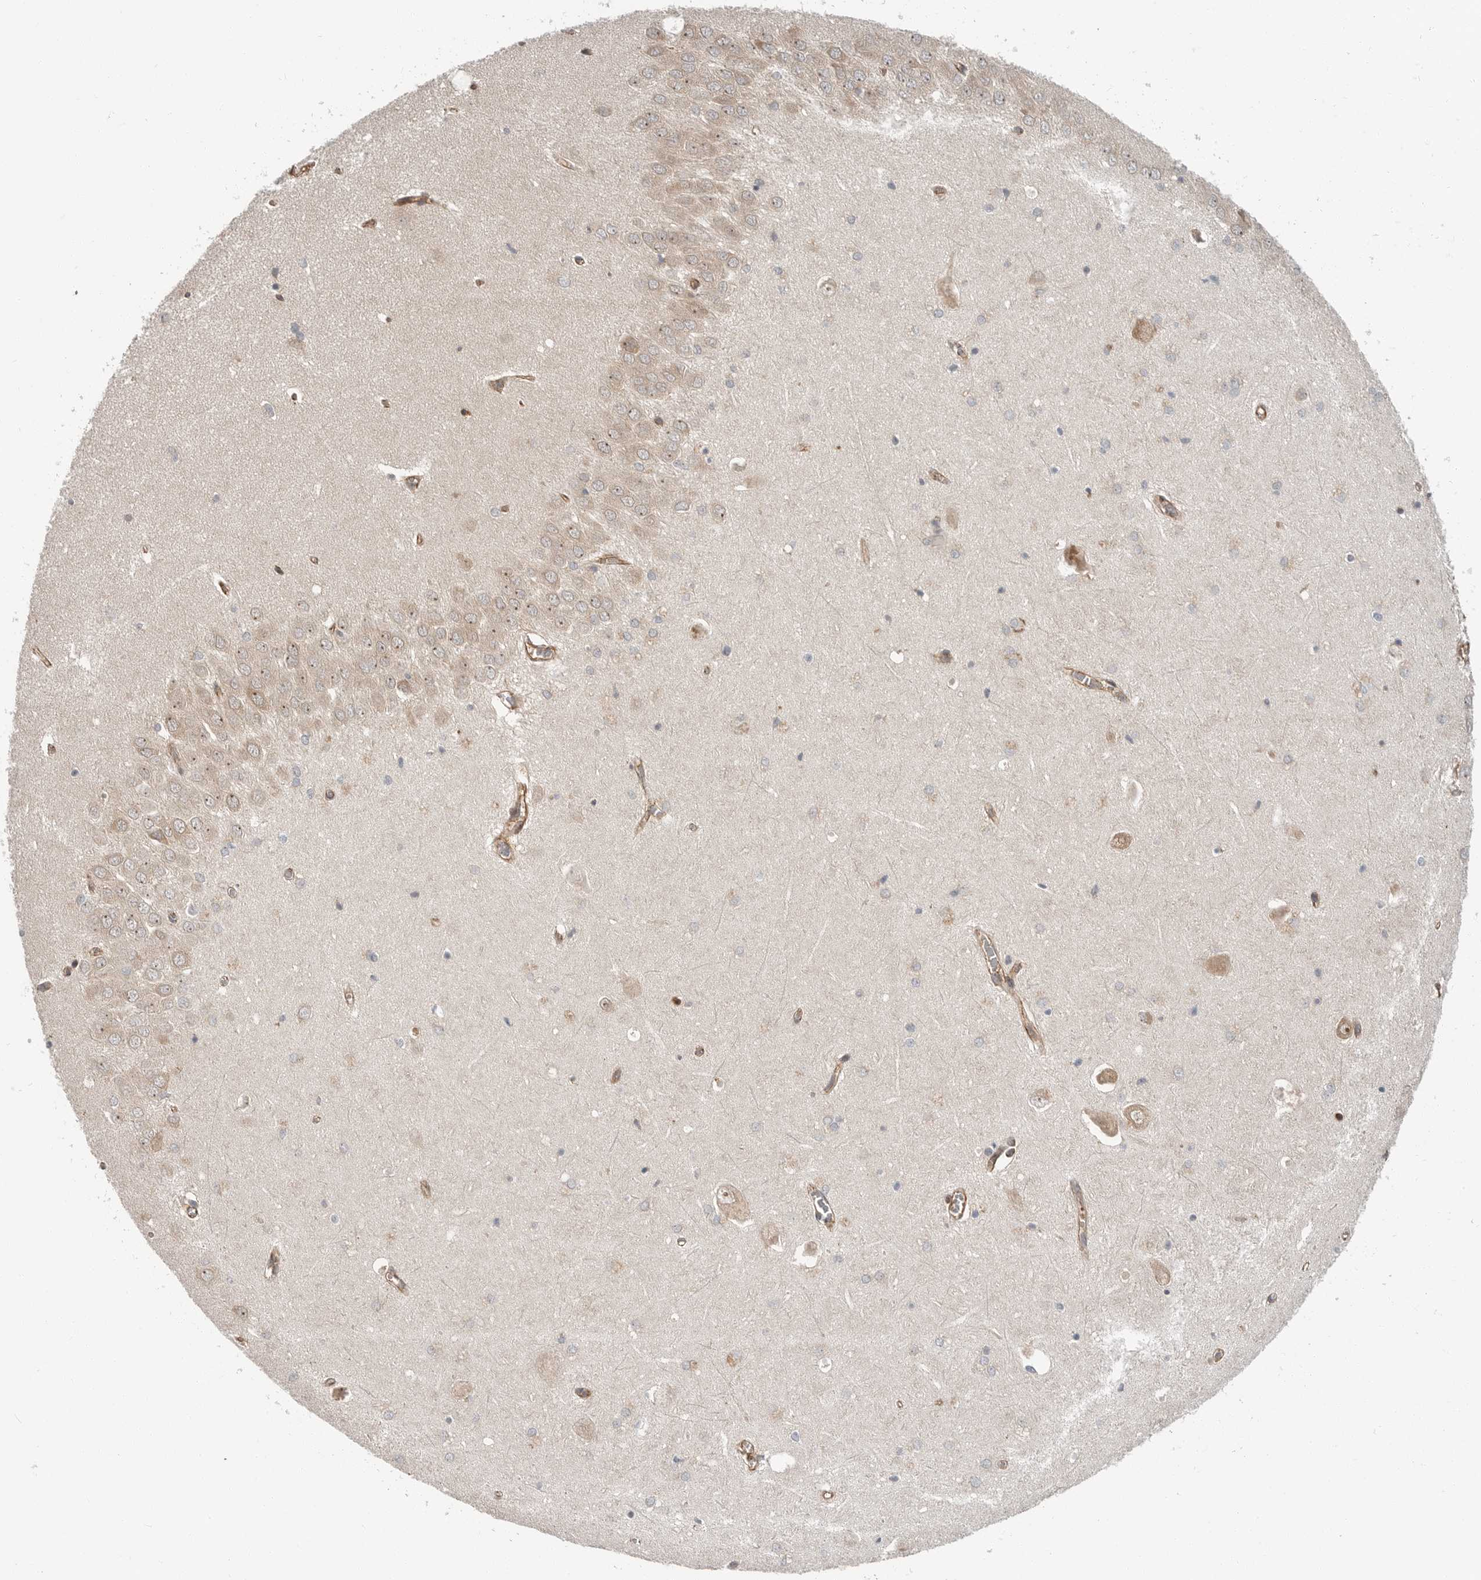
{"staining": {"intensity": "moderate", "quantity": "<25%", "location": "cytoplasmic/membranous,nuclear"}, "tissue": "hippocampus", "cell_type": "Glial cells", "image_type": "normal", "snomed": [{"axis": "morphology", "description": "Normal tissue, NOS"}, {"axis": "topography", "description": "Hippocampus"}], "caption": "Immunohistochemical staining of normal hippocampus demonstrates <25% levels of moderate cytoplasmic/membranous,nuclear protein positivity in about <25% of glial cells.", "gene": "STRAP", "patient": {"sex": "male", "age": 70}}